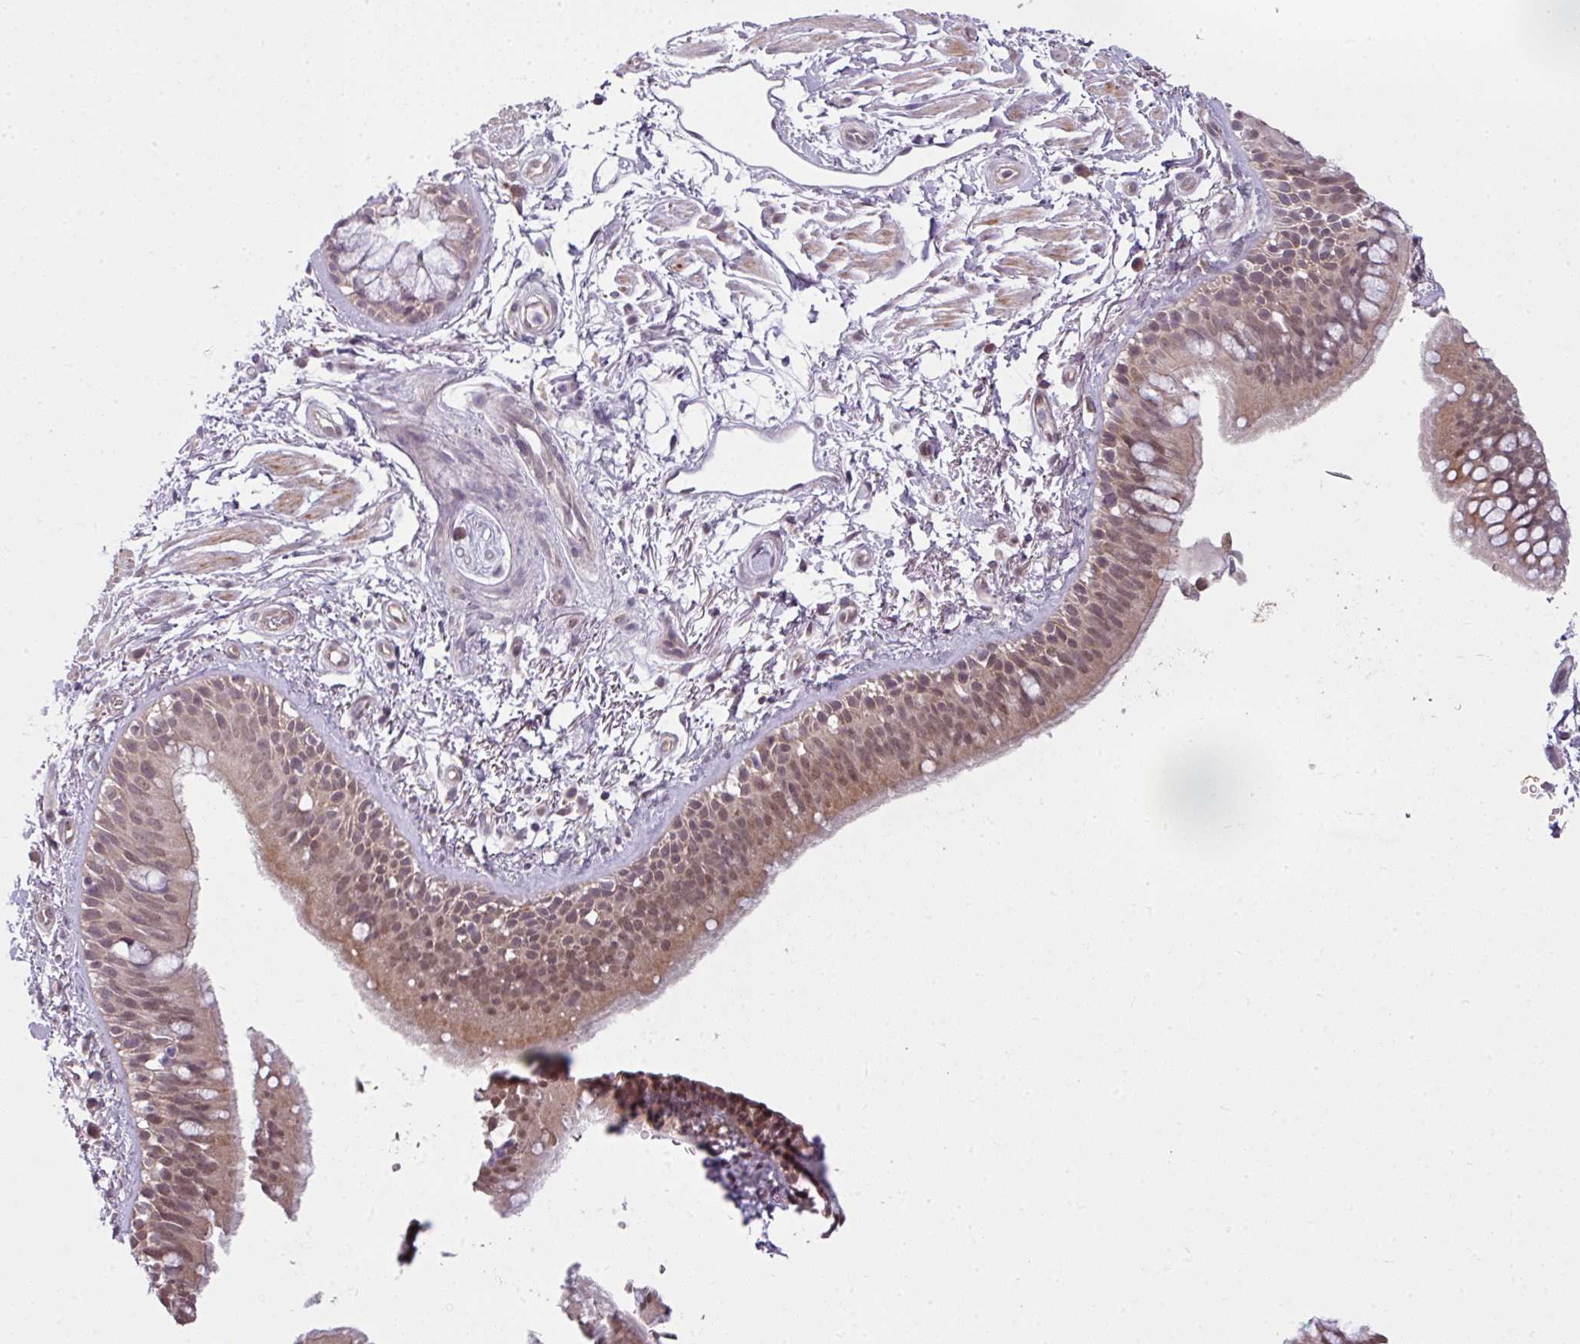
{"staining": {"intensity": "moderate", "quantity": ">75%", "location": "cytoplasmic/membranous,nuclear"}, "tissue": "bronchus", "cell_type": "Respiratory epithelial cells", "image_type": "normal", "snomed": [{"axis": "morphology", "description": "Normal tissue, NOS"}, {"axis": "morphology", "description": "Squamous cell carcinoma, NOS"}, {"axis": "topography", "description": "Bronchus"}, {"axis": "topography", "description": "Lung"}], "caption": "Immunohistochemical staining of benign human bronchus displays medium levels of moderate cytoplasmic/membranous,nuclear expression in approximately >75% of respiratory epithelial cells.", "gene": "DERPC", "patient": {"sex": "female", "age": 70}}